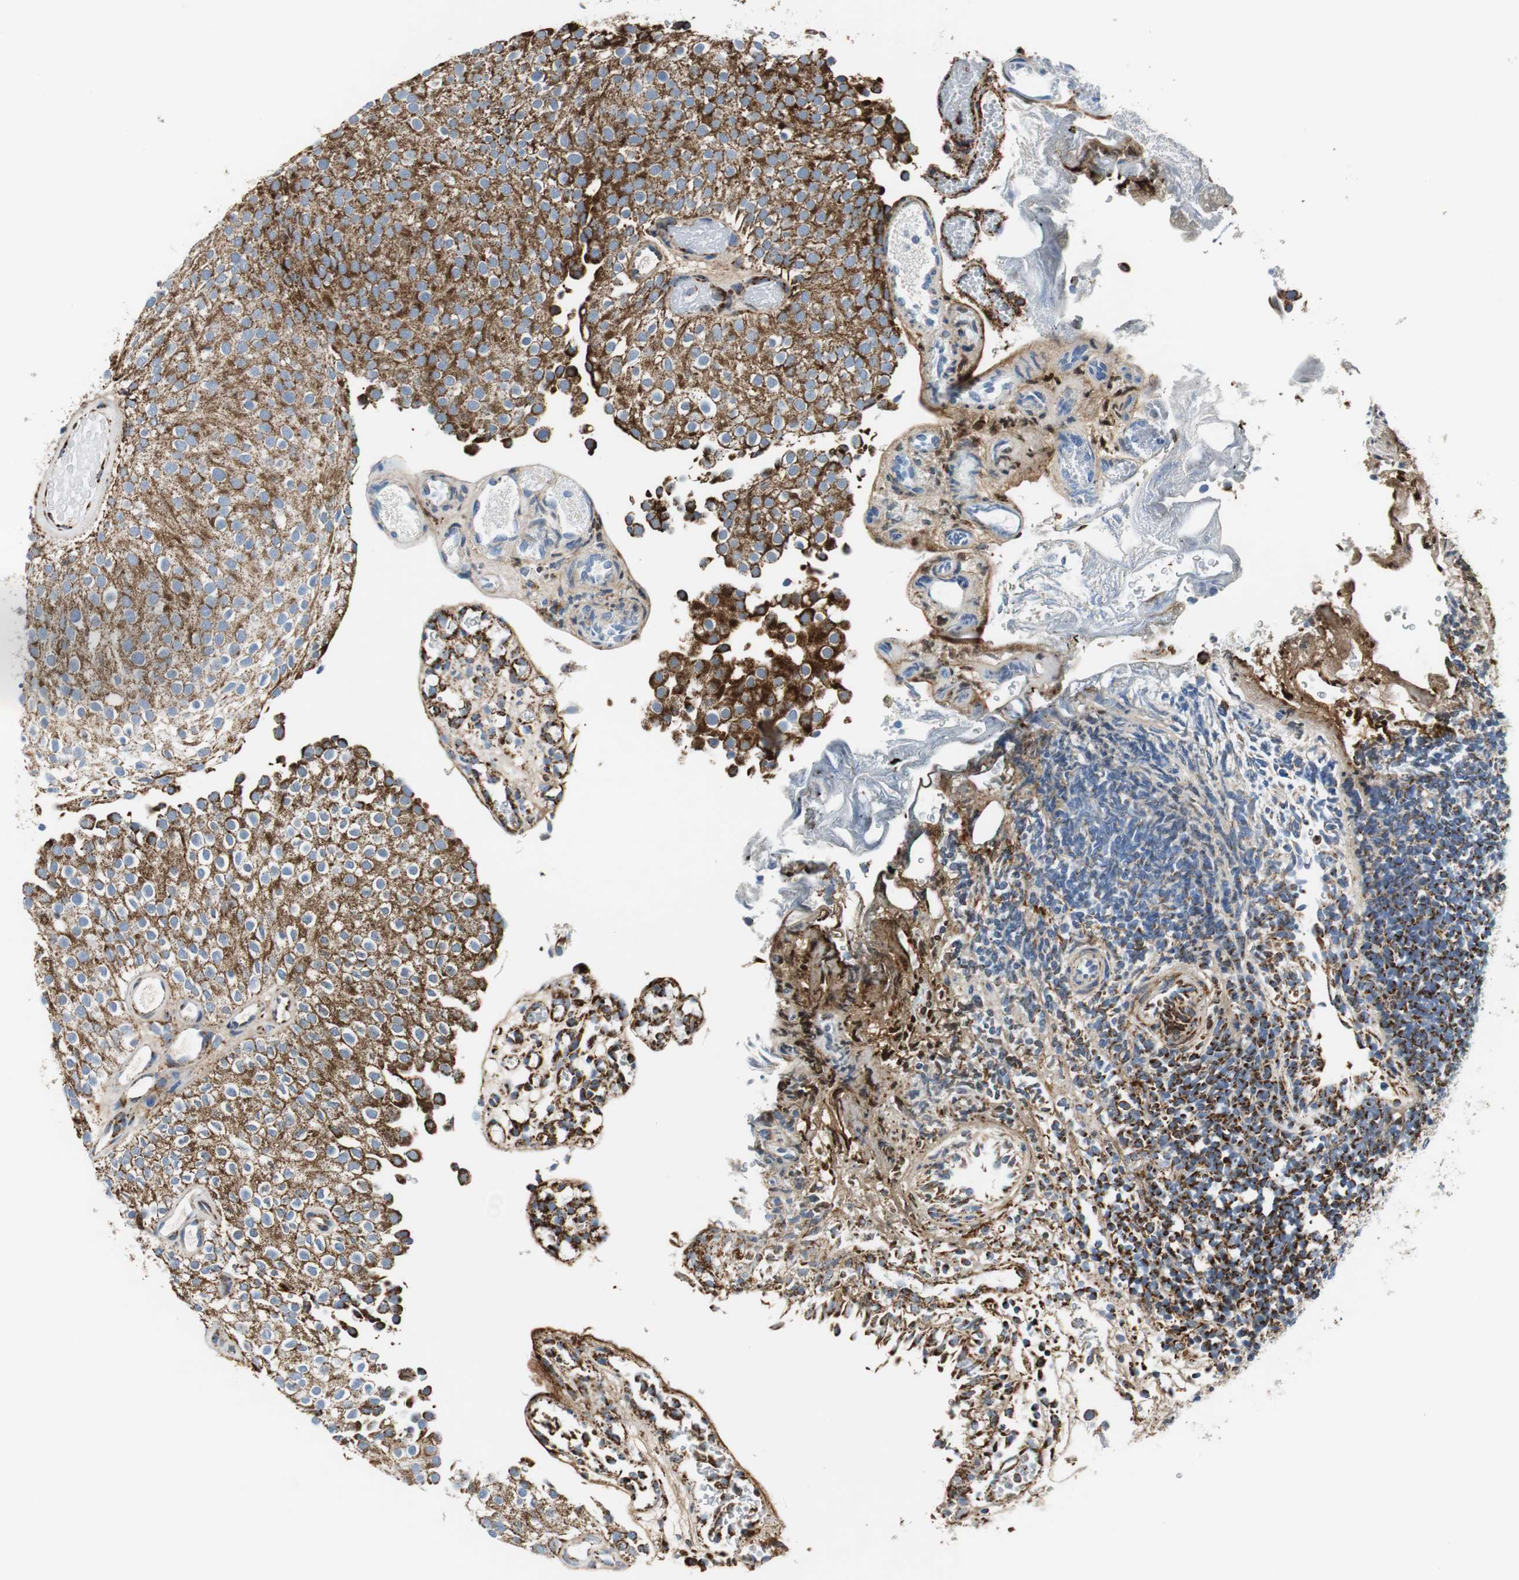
{"staining": {"intensity": "strong", "quantity": ">75%", "location": "cytoplasmic/membranous"}, "tissue": "urothelial cancer", "cell_type": "Tumor cells", "image_type": "cancer", "snomed": [{"axis": "morphology", "description": "Urothelial carcinoma, Low grade"}, {"axis": "topography", "description": "Urinary bladder"}], "caption": "This micrograph shows low-grade urothelial carcinoma stained with IHC to label a protein in brown. The cytoplasmic/membranous of tumor cells show strong positivity for the protein. Nuclei are counter-stained blue.", "gene": "C1QTNF7", "patient": {"sex": "male", "age": 78}}